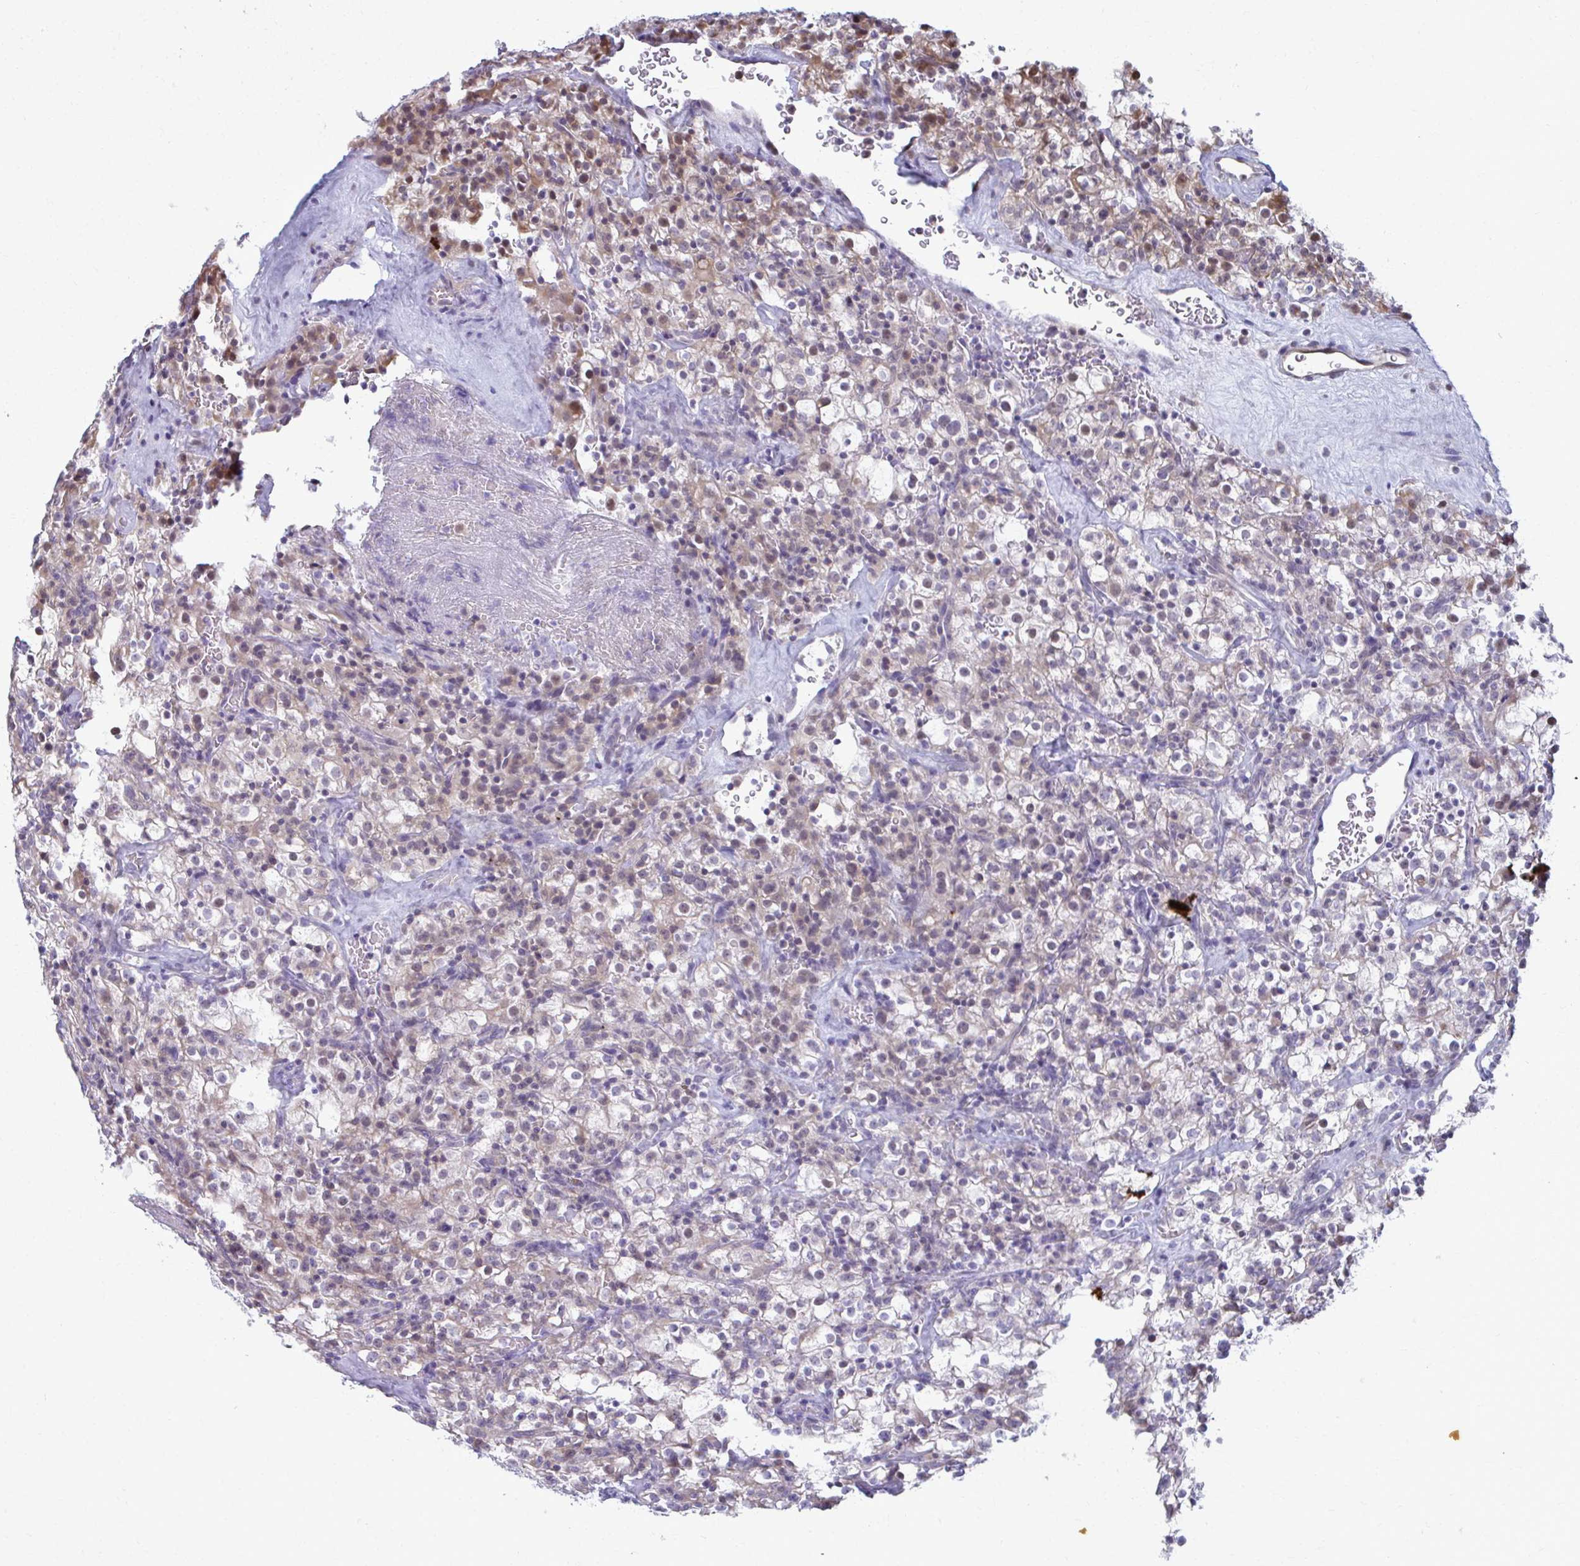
{"staining": {"intensity": "moderate", "quantity": "<25%", "location": "cytoplasmic/membranous,nuclear"}, "tissue": "renal cancer", "cell_type": "Tumor cells", "image_type": "cancer", "snomed": [{"axis": "morphology", "description": "Adenocarcinoma, NOS"}, {"axis": "topography", "description": "Kidney"}], "caption": "Immunohistochemistry (IHC) photomicrograph of neoplastic tissue: renal cancer stained using immunohistochemistry exhibits low levels of moderate protein expression localized specifically in the cytoplasmic/membranous and nuclear of tumor cells, appearing as a cytoplasmic/membranous and nuclear brown color.", "gene": "MAF1", "patient": {"sex": "female", "age": 74}}